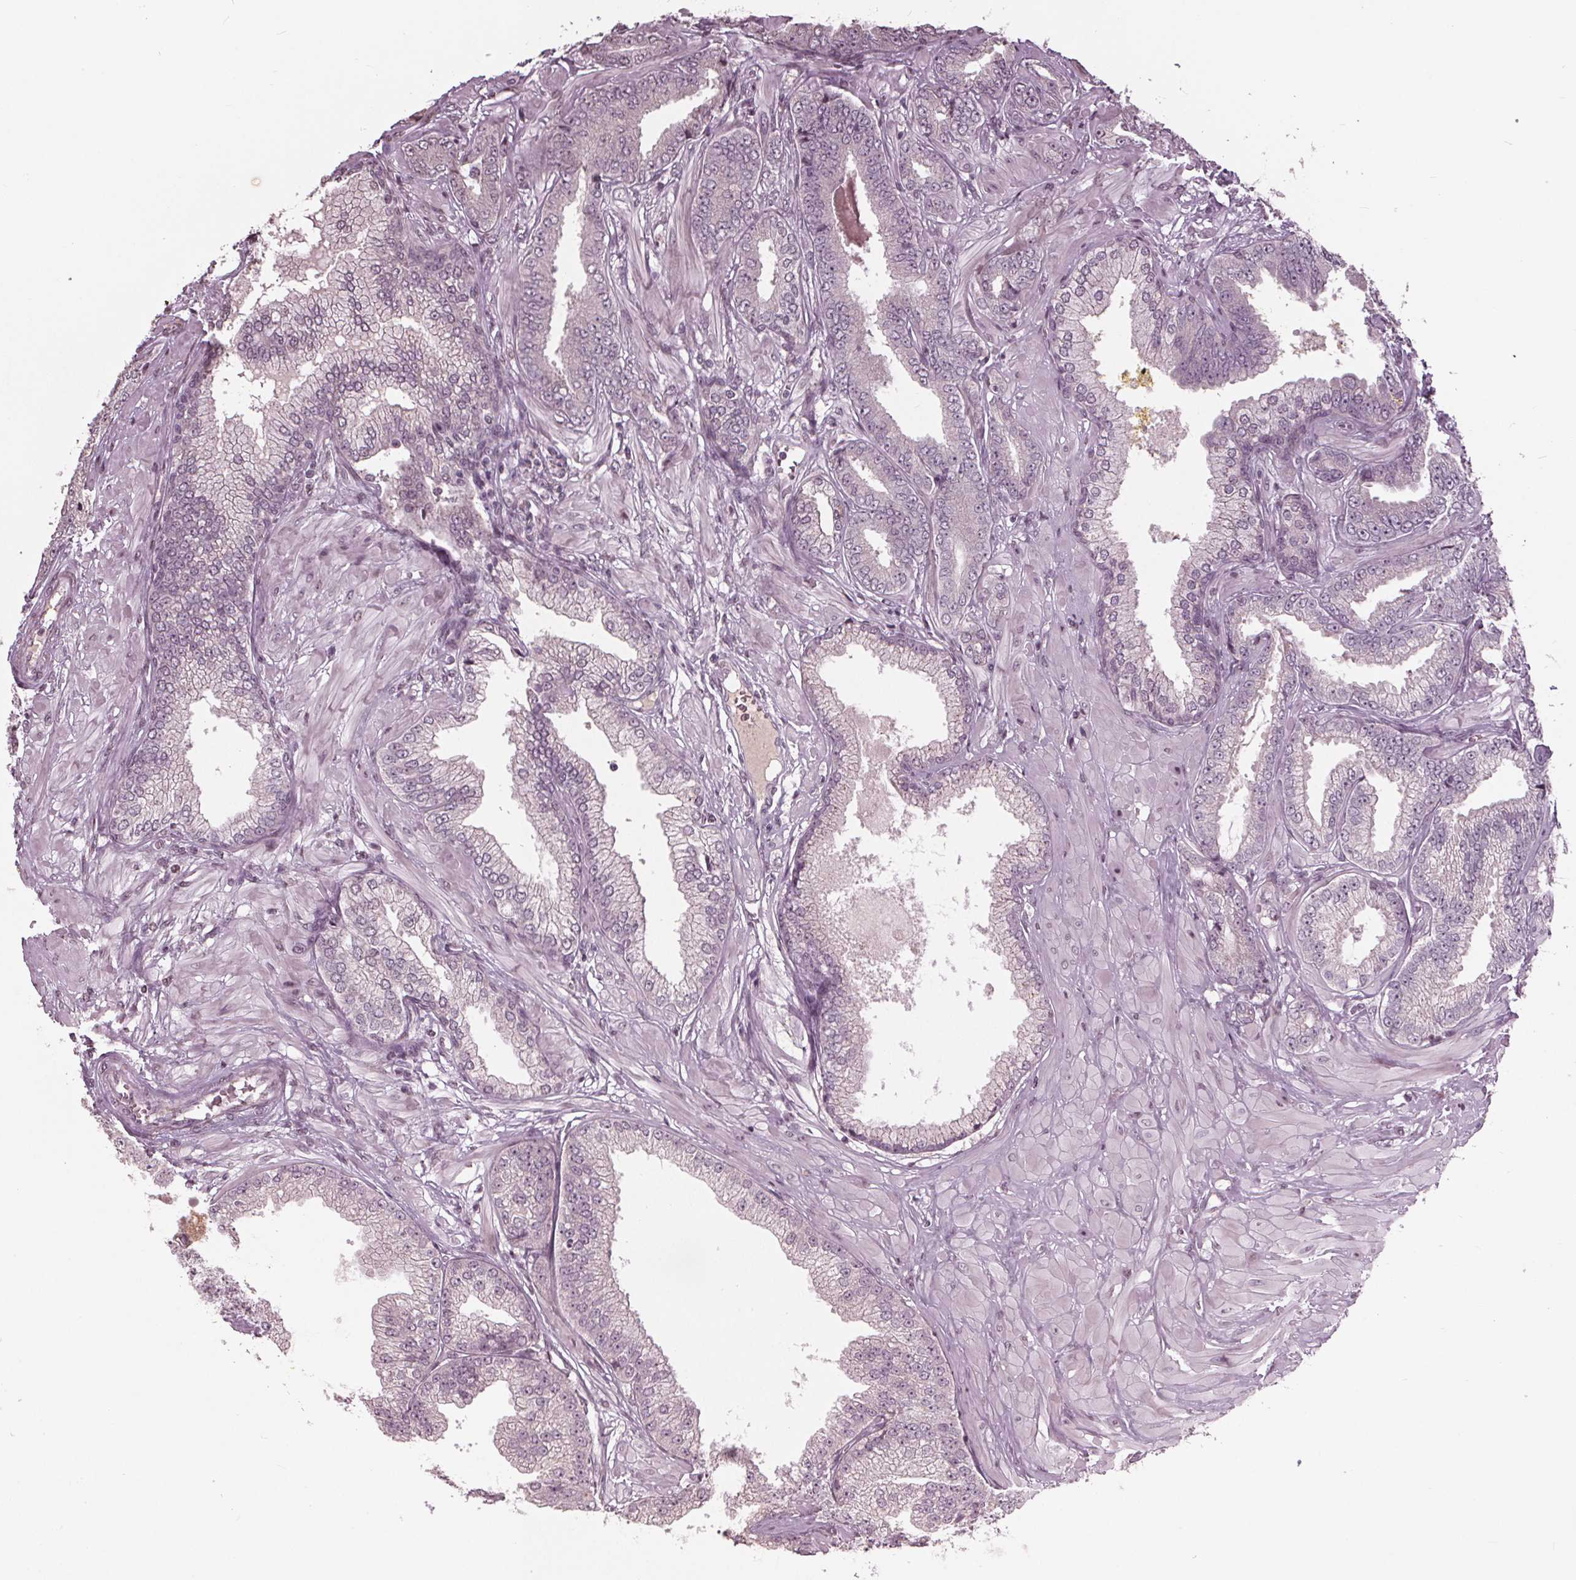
{"staining": {"intensity": "negative", "quantity": "none", "location": "none"}, "tissue": "prostate cancer", "cell_type": "Tumor cells", "image_type": "cancer", "snomed": [{"axis": "morphology", "description": "Adenocarcinoma, Low grade"}, {"axis": "topography", "description": "Prostate"}], "caption": "Prostate cancer (adenocarcinoma (low-grade)) was stained to show a protein in brown. There is no significant staining in tumor cells. (IHC, brightfield microscopy, high magnification).", "gene": "CXCL16", "patient": {"sex": "male", "age": 55}}